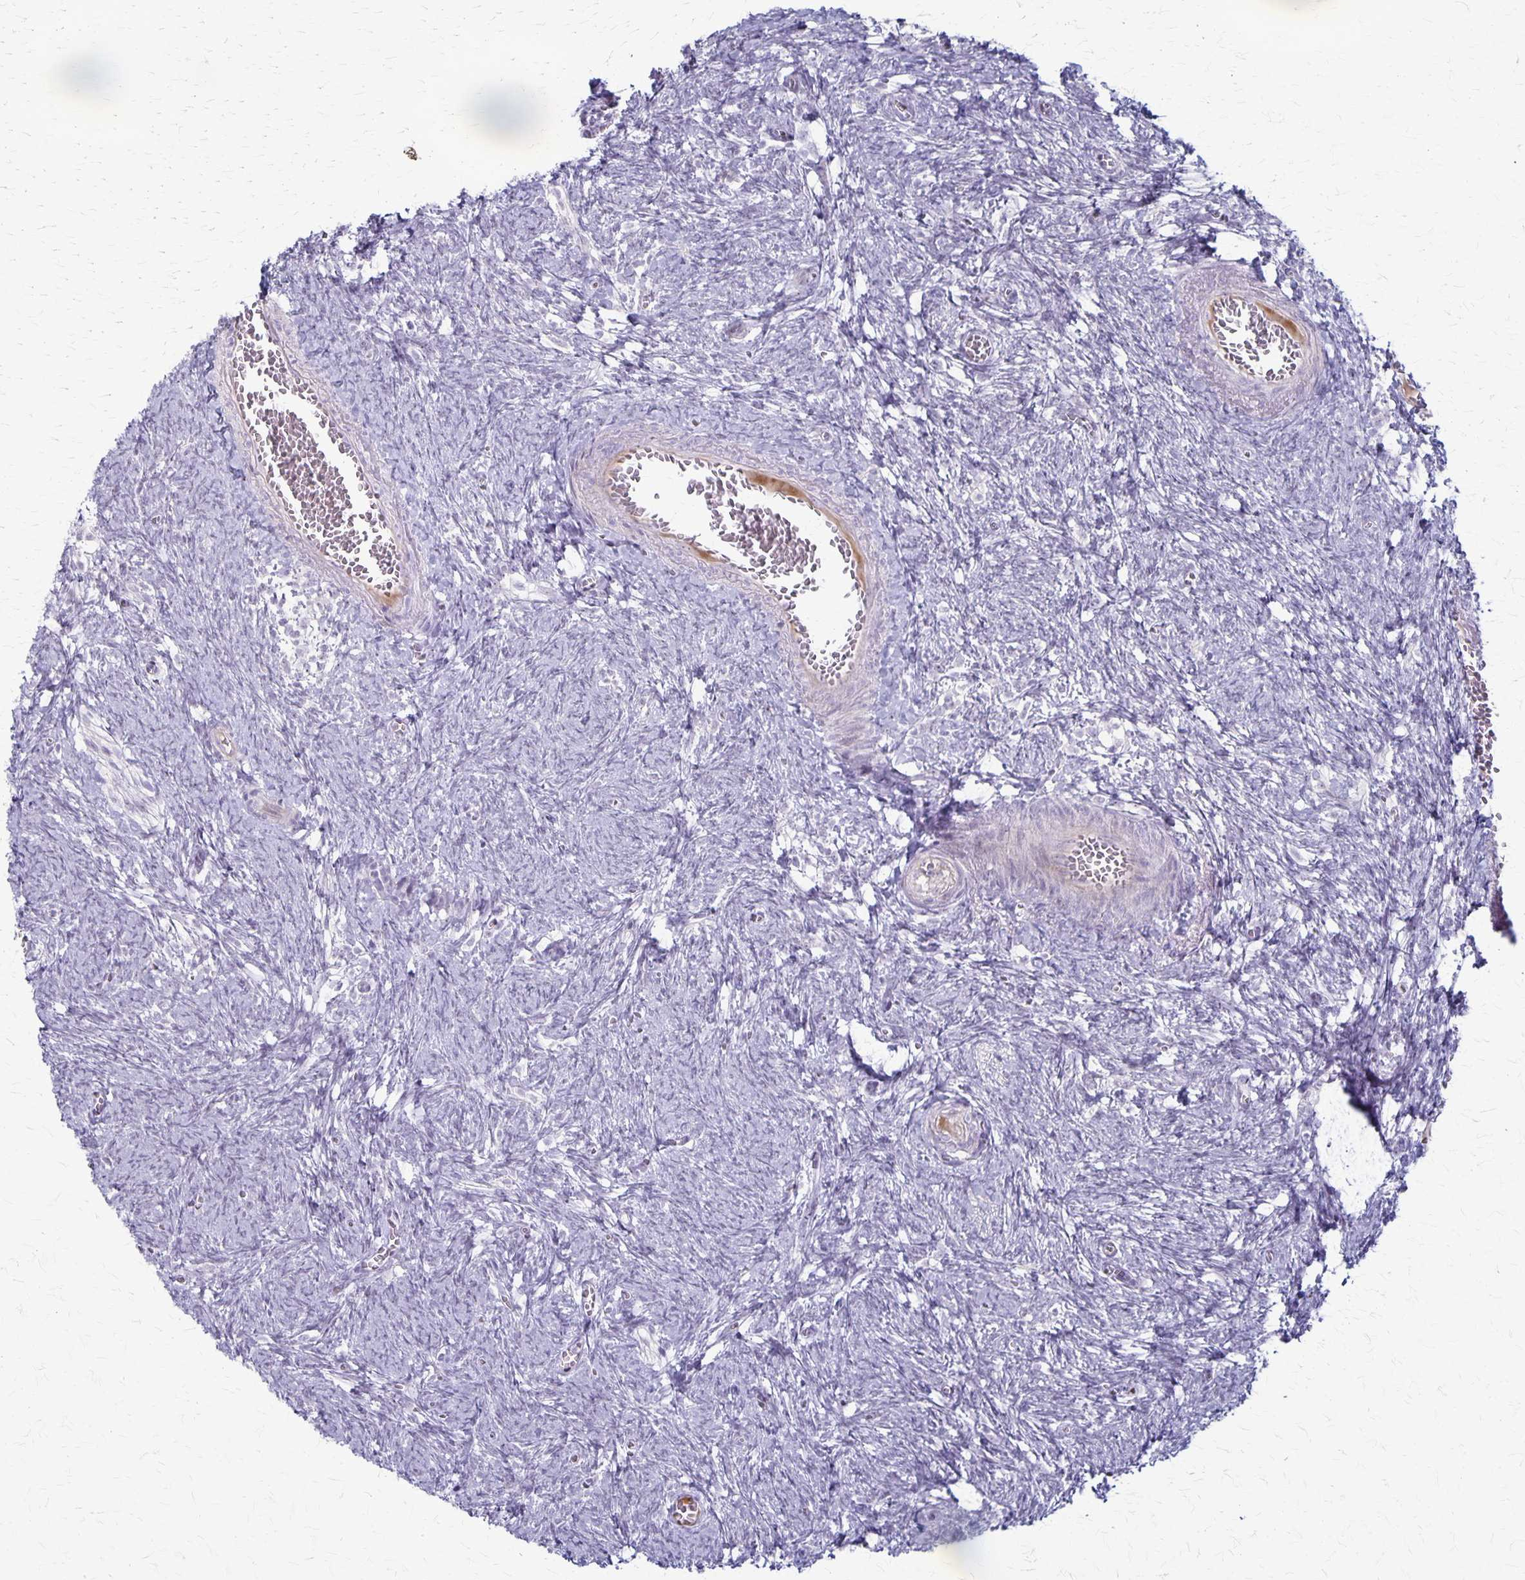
{"staining": {"intensity": "negative", "quantity": "none", "location": "none"}, "tissue": "ovary", "cell_type": "Ovarian stroma cells", "image_type": "normal", "snomed": [{"axis": "morphology", "description": "Normal tissue, NOS"}, {"axis": "topography", "description": "Ovary"}], "caption": "This is an IHC photomicrograph of normal ovary. There is no staining in ovarian stroma cells.", "gene": "DLK2", "patient": {"sex": "female", "age": 41}}